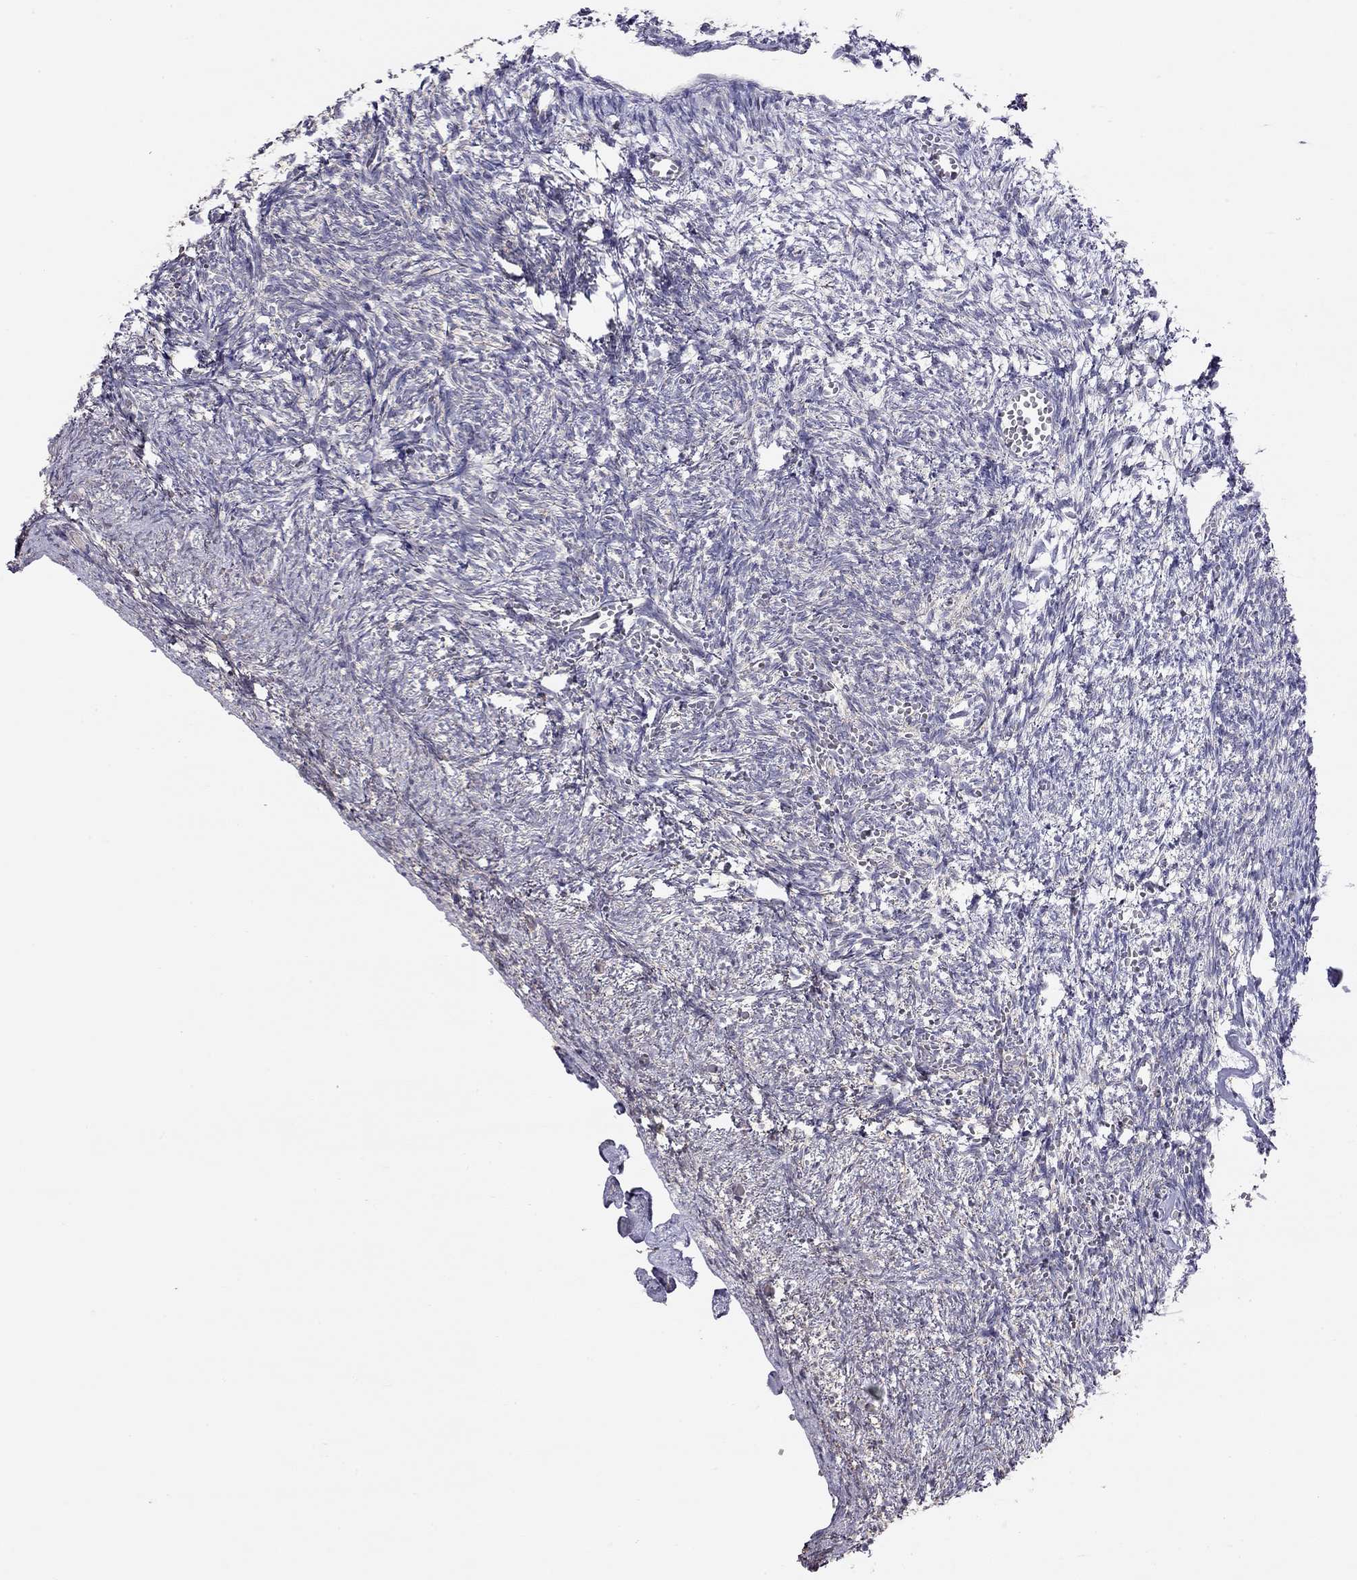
{"staining": {"intensity": "moderate", "quantity": "25%-75%", "location": "cytoplasmic/membranous"}, "tissue": "ovary", "cell_type": "Follicle cells", "image_type": "normal", "snomed": [{"axis": "morphology", "description": "Normal tissue, NOS"}, {"axis": "topography", "description": "Ovary"}], "caption": "IHC of normal ovary reveals medium levels of moderate cytoplasmic/membranous expression in approximately 25%-75% of follicle cells.", "gene": "LRIT3", "patient": {"sex": "female", "age": 43}}